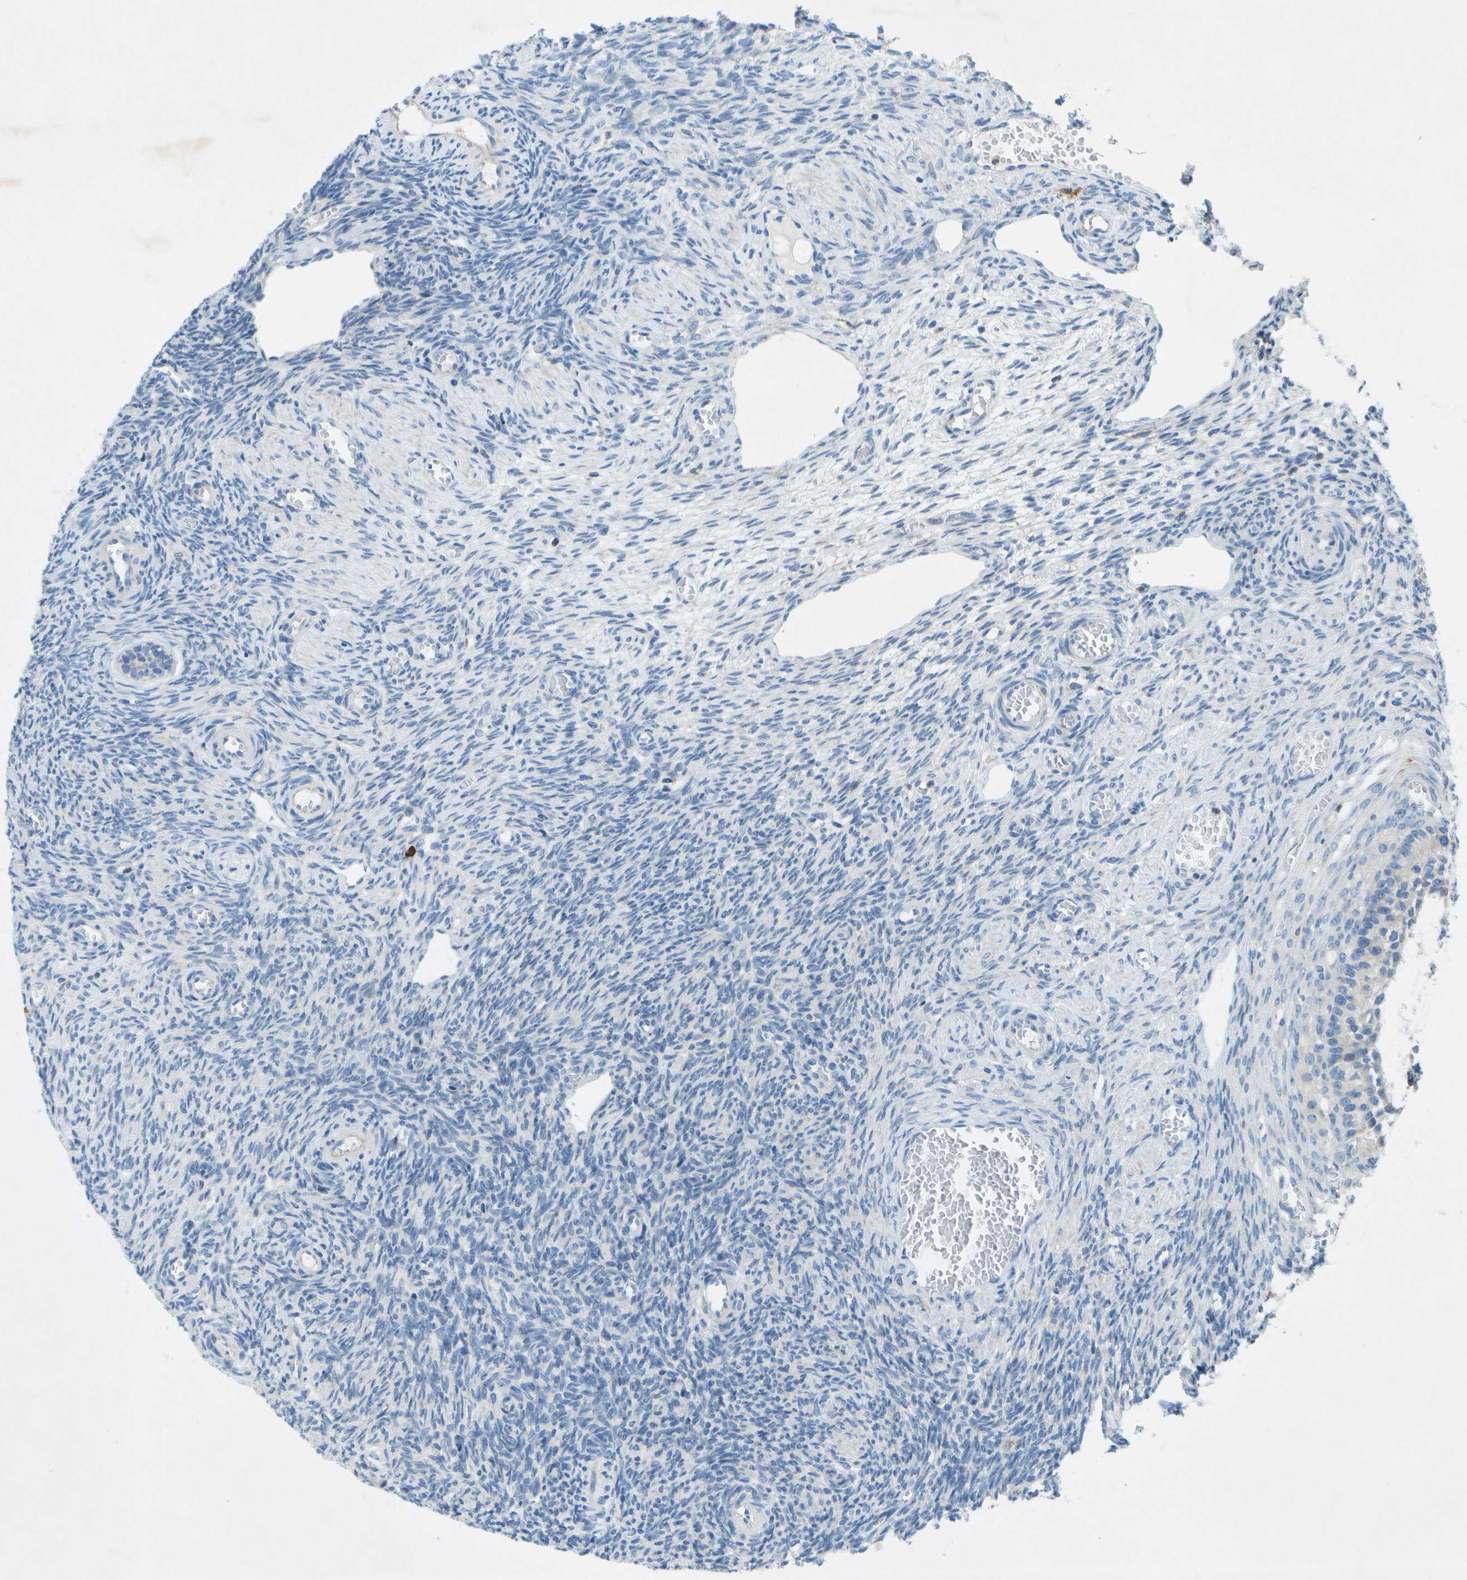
{"staining": {"intensity": "weak", "quantity": "<25%", "location": "cytoplasmic/membranous"}, "tissue": "ovary", "cell_type": "Follicle cells", "image_type": "normal", "snomed": [{"axis": "morphology", "description": "Normal tissue, NOS"}, {"axis": "topography", "description": "Ovary"}], "caption": "Immunohistochemical staining of unremarkable human ovary shows no significant staining in follicle cells.", "gene": "WNK2", "patient": {"sex": "female", "age": 27}}